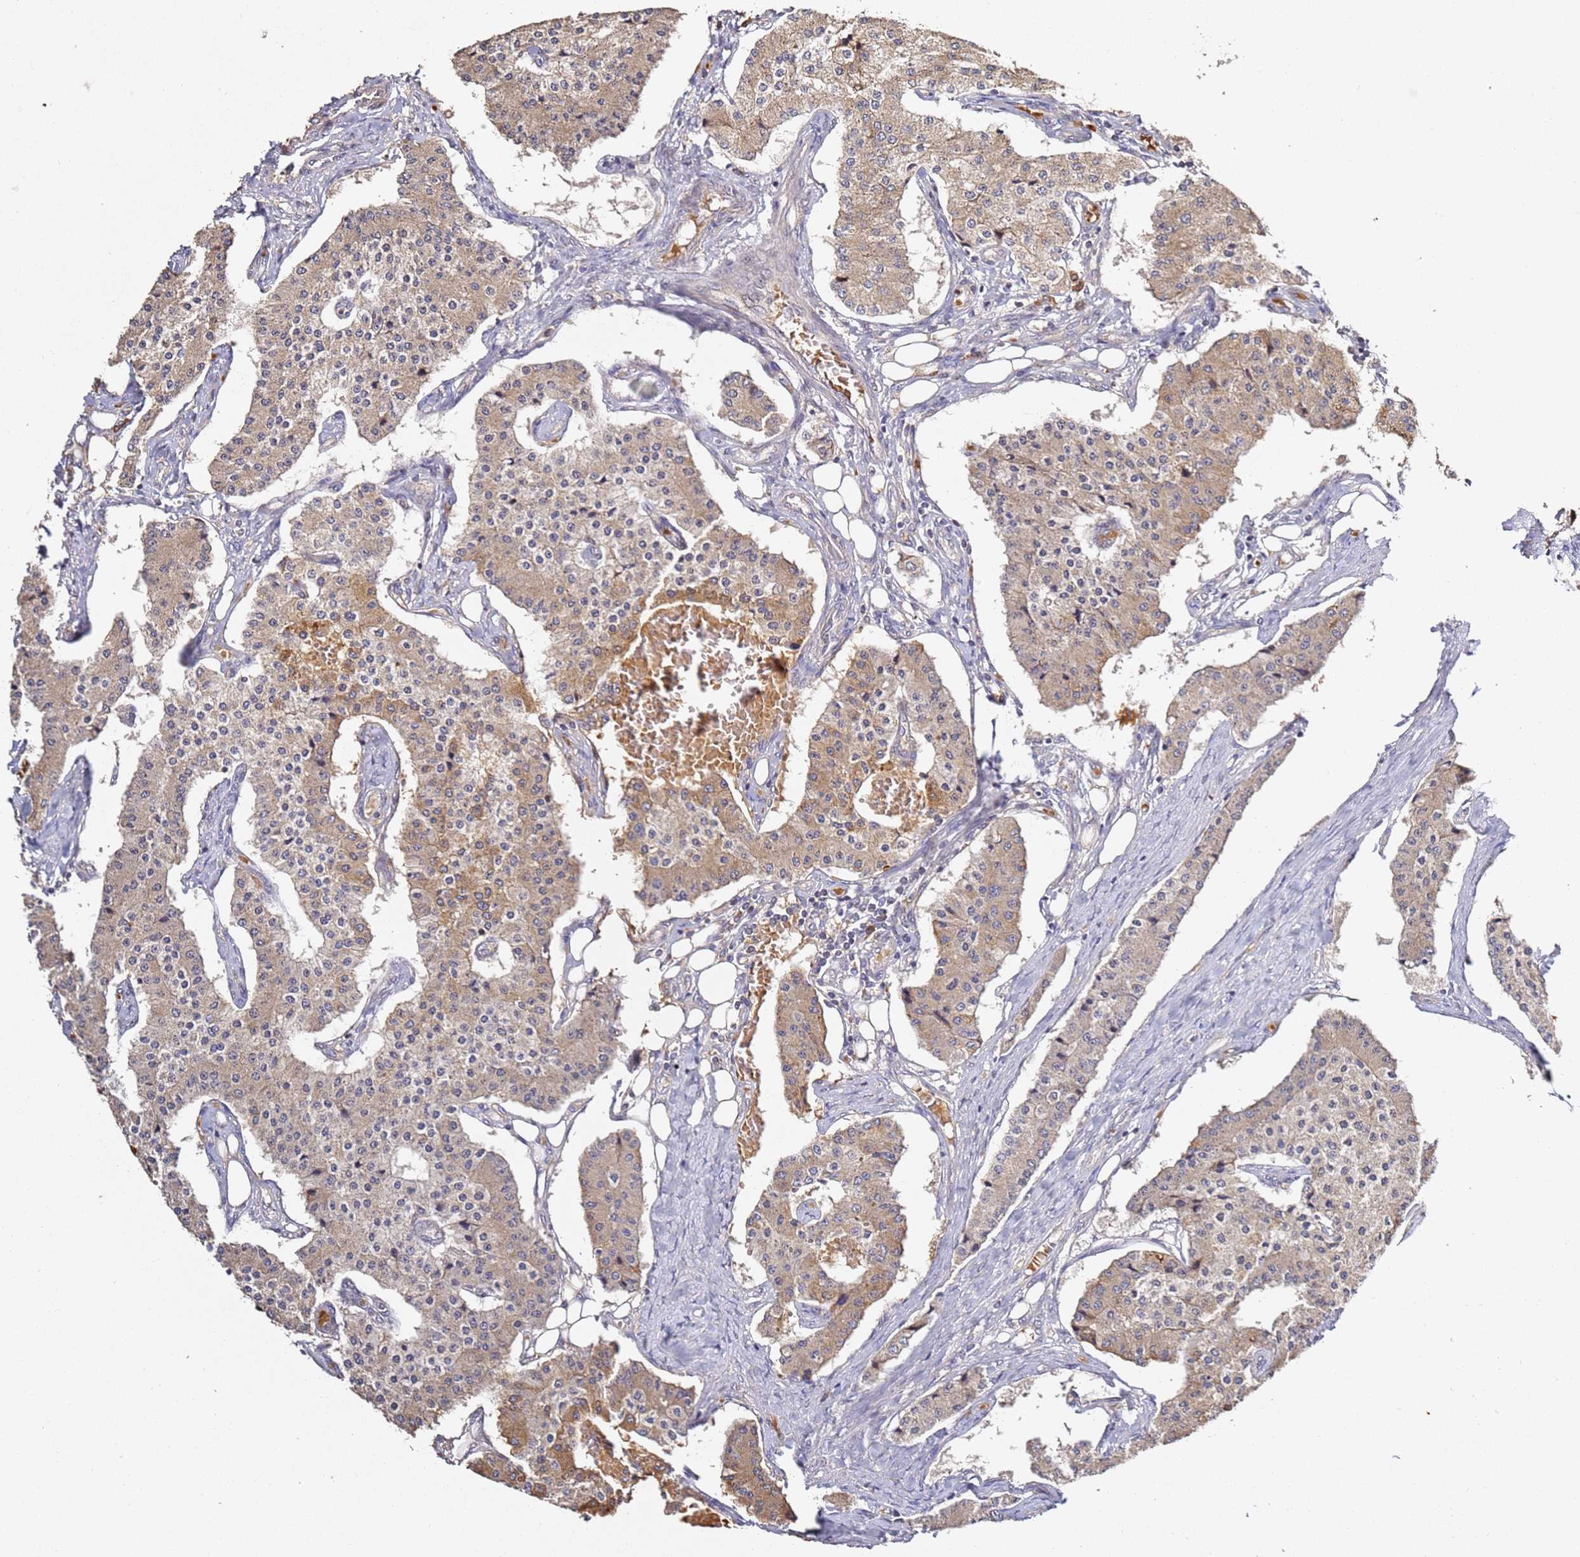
{"staining": {"intensity": "weak", "quantity": ">75%", "location": "cytoplasmic/membranous"}, "tissue": "carcinoid", "cell_type": "Tumor cells", "image_type": "cancer", "snomed": [{"axis": "morphology", "description": "Carcinoid, malignant, NOS"}, {"axis": "topography", "description": "Colon"}], "caption": "Immunohistochemical staining of carcinoid (malignant) exhibits low levels of weak cytoplasmic/membranous positivity in about >75% of tumor cells. The protein is stained brown, and the nuclei are stained in blue (DAB IHC with brightfield microscopy, high magnification).", "gene": "OSBPL2", "patient": {"sex": "female", "age": 52}}